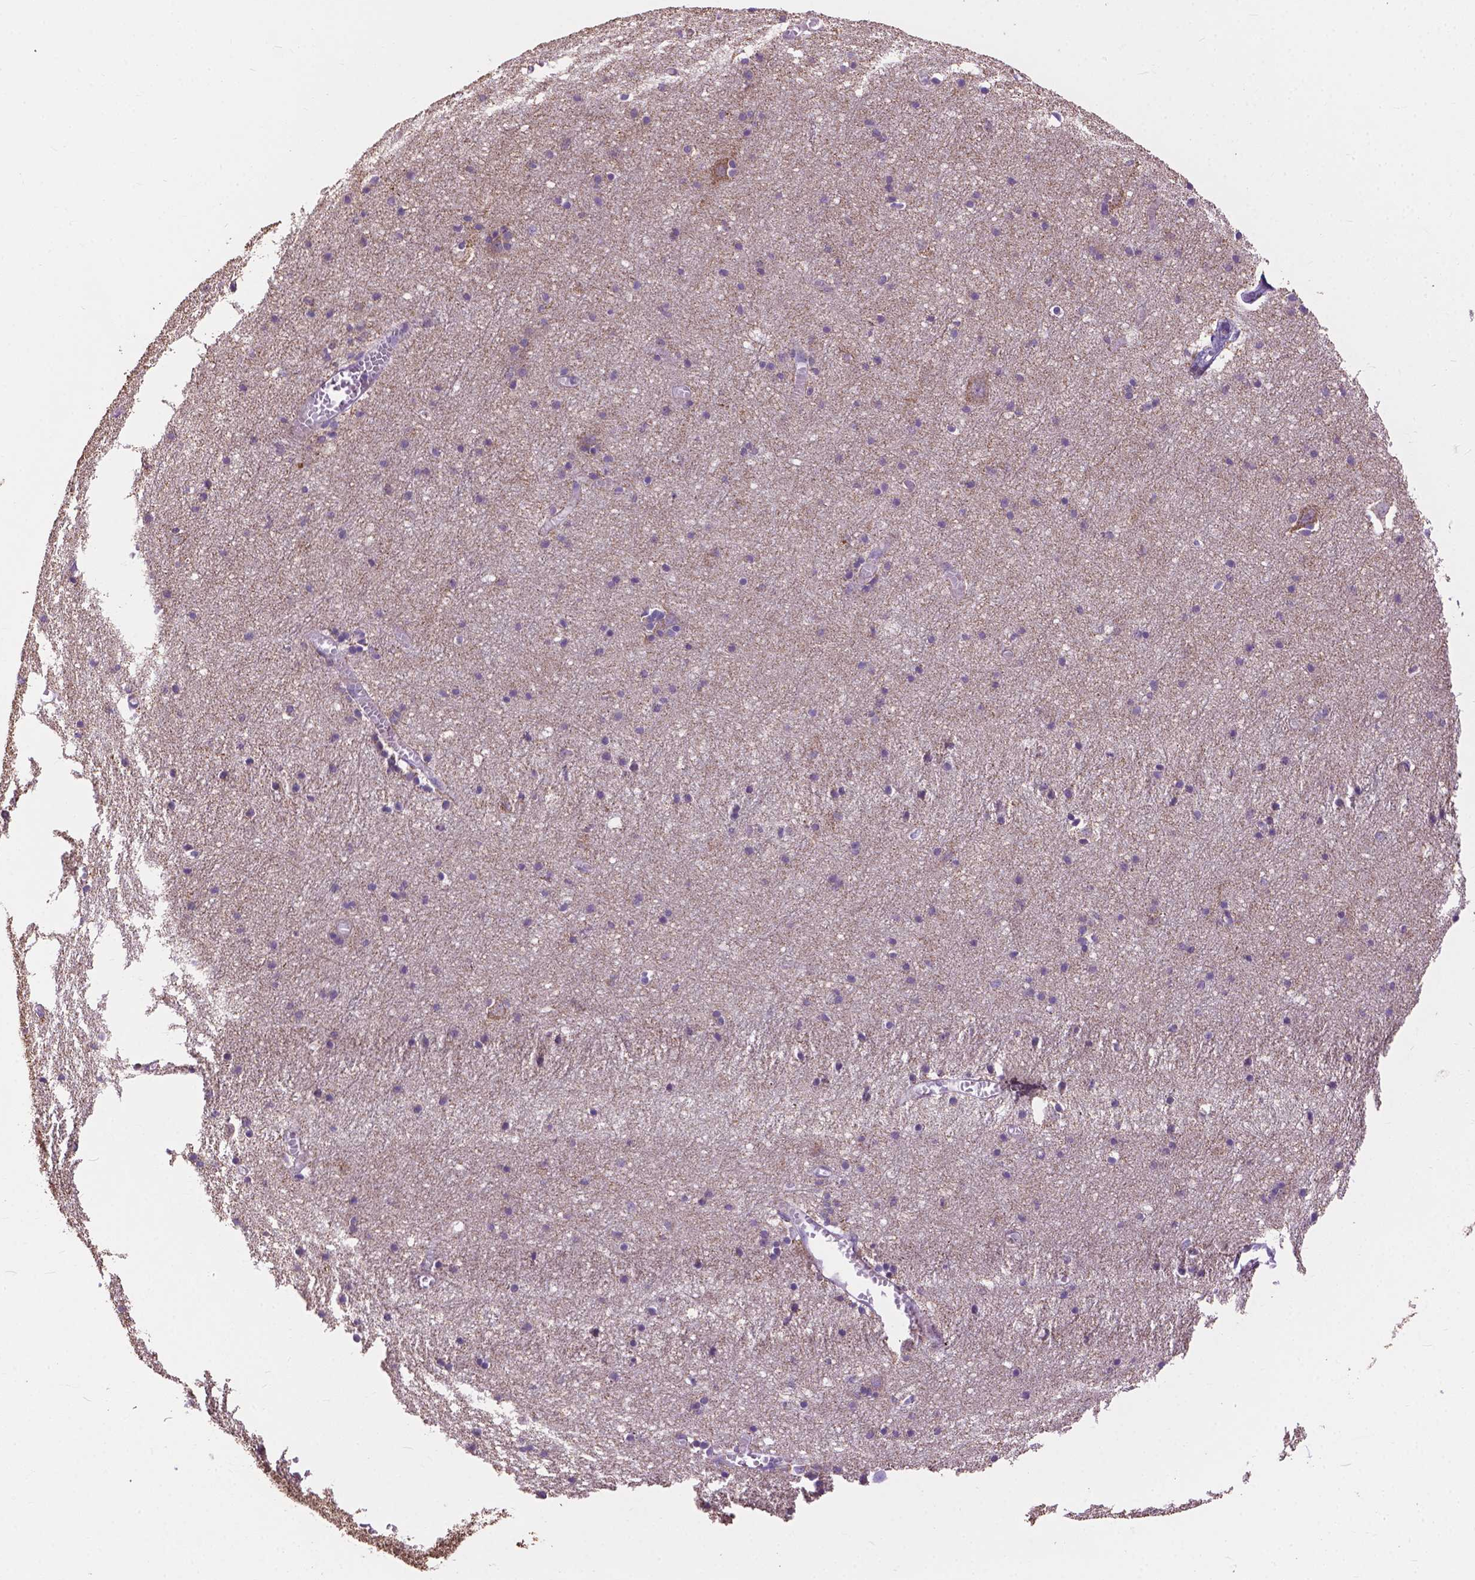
{"staining": {"intensity": "negative", "quantity": "none", "location": "none"}, "tissue": "cerebral cortex", "cell_type": "Endothelial cells", "image_type": "normal", "snomed": [{"axis": "morphology", "description": "Normal tissue, NOS"}, {"axis": "topography", "description": "Cerebral cortex"}], "caption": "Image shows no protein staining in endothelial cells of normal cerebral cortex.", "gene": "VDAC1", "patient": {"sex": "male", "age": 70}}